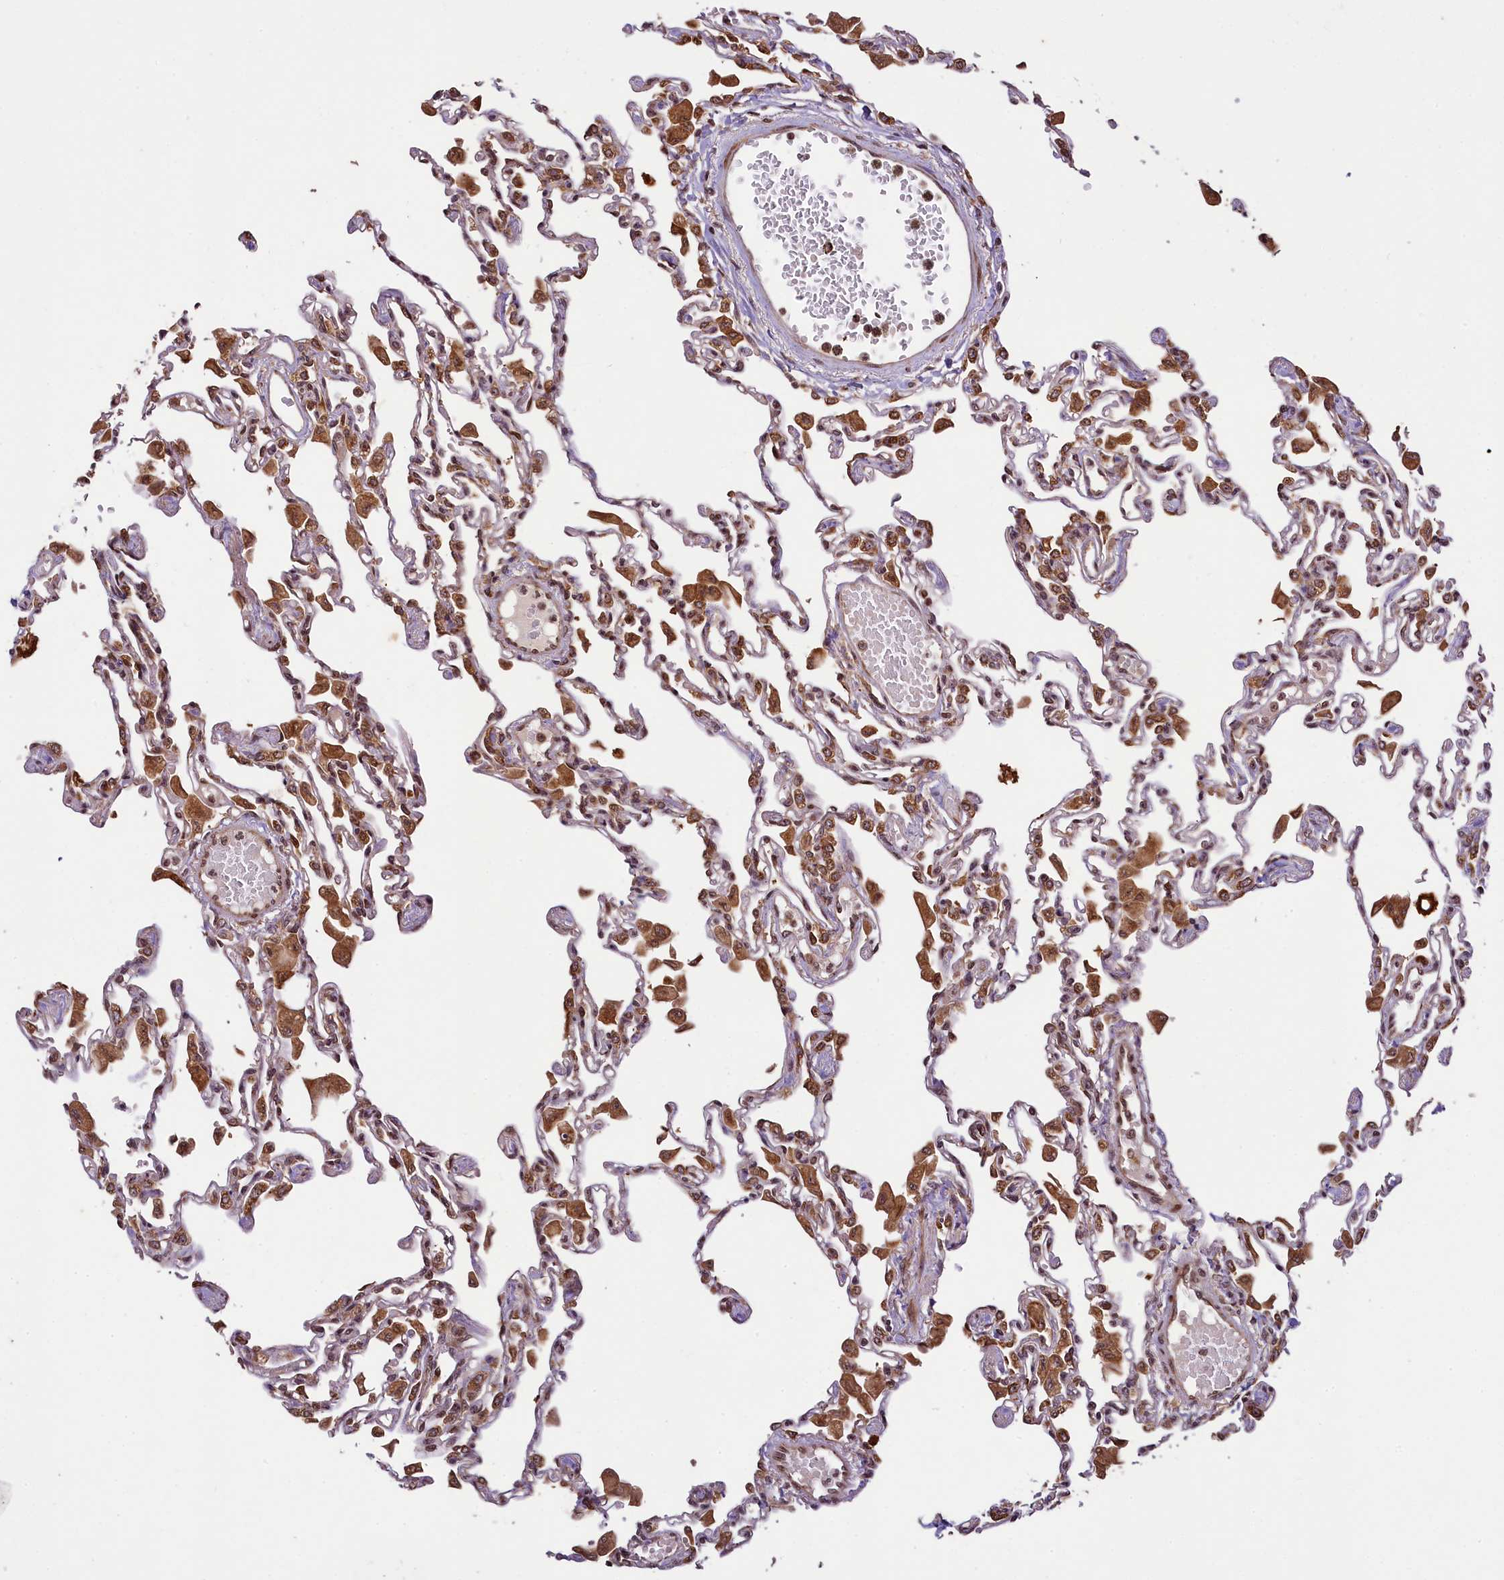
{"staining": {"intensity": "moderate", "quantity": "25%-75%", "location": "cytoplasmic/membranous"}, "tissue": "lung", "cell_type": "Alveolar cells", "image_type": "normal", "snomed": [{"axis": "morphology", "description": "Normal tissue, NOS"}, {"axis": "topography", "description": "Bronchus"}, {"axis": "topography", "description": "Lung"}], "caption": "Moderate cytoplasmic/membranous positivity is seen in about 25%-75% of alveolar cells in normal lung. (DAB IHC with brightfield microscopy, high magnification).", "gene": "LARP4", "patient": {"sex": "female", "age": 49}}